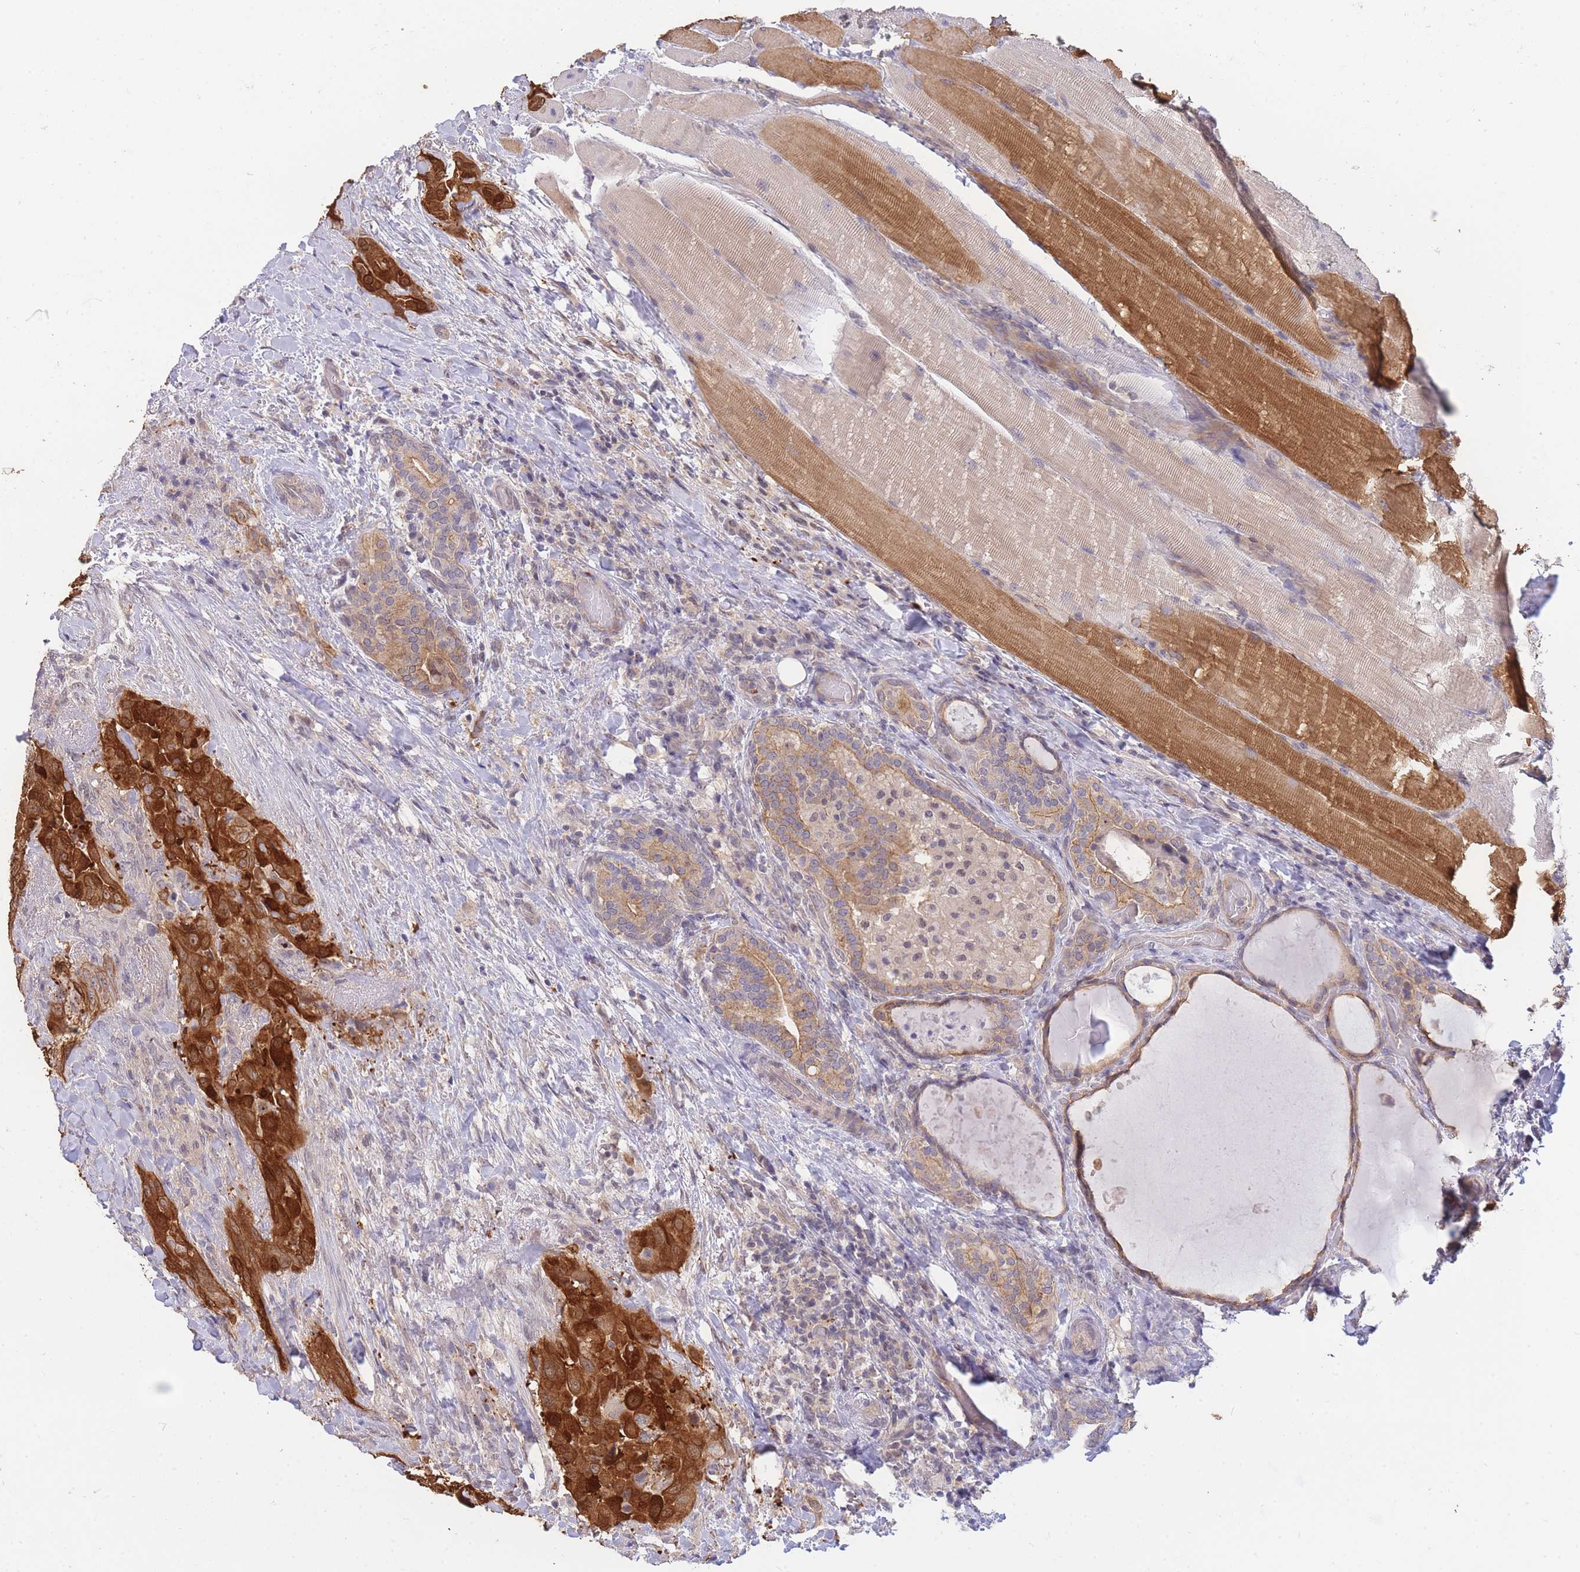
{"staining": {"intensity": "strong", "quantity": ">75%", "location": "cytoplasmic/membranous"}, "tissue": "thyroid cancer", "cell_type": "Tumor cells", "image_type": "cancer", "snomed": [{"axis": "morphology", "description": "Papillary adenocarcinoma, NOS"}, {"axis": "topography", "description": "Thyroid gland"}], "caption": "Thyroid papillary adenocarcinoma stained with immunohistochemistry (IHC) displays strong cytoplasmic/membranous expression in approximately >75% of tumor cells. (brown staining indicates protein expression, while blue staining denotes nuclei).", "gene": "SMC6", "patient": {"sex": "male", "age": 61}}